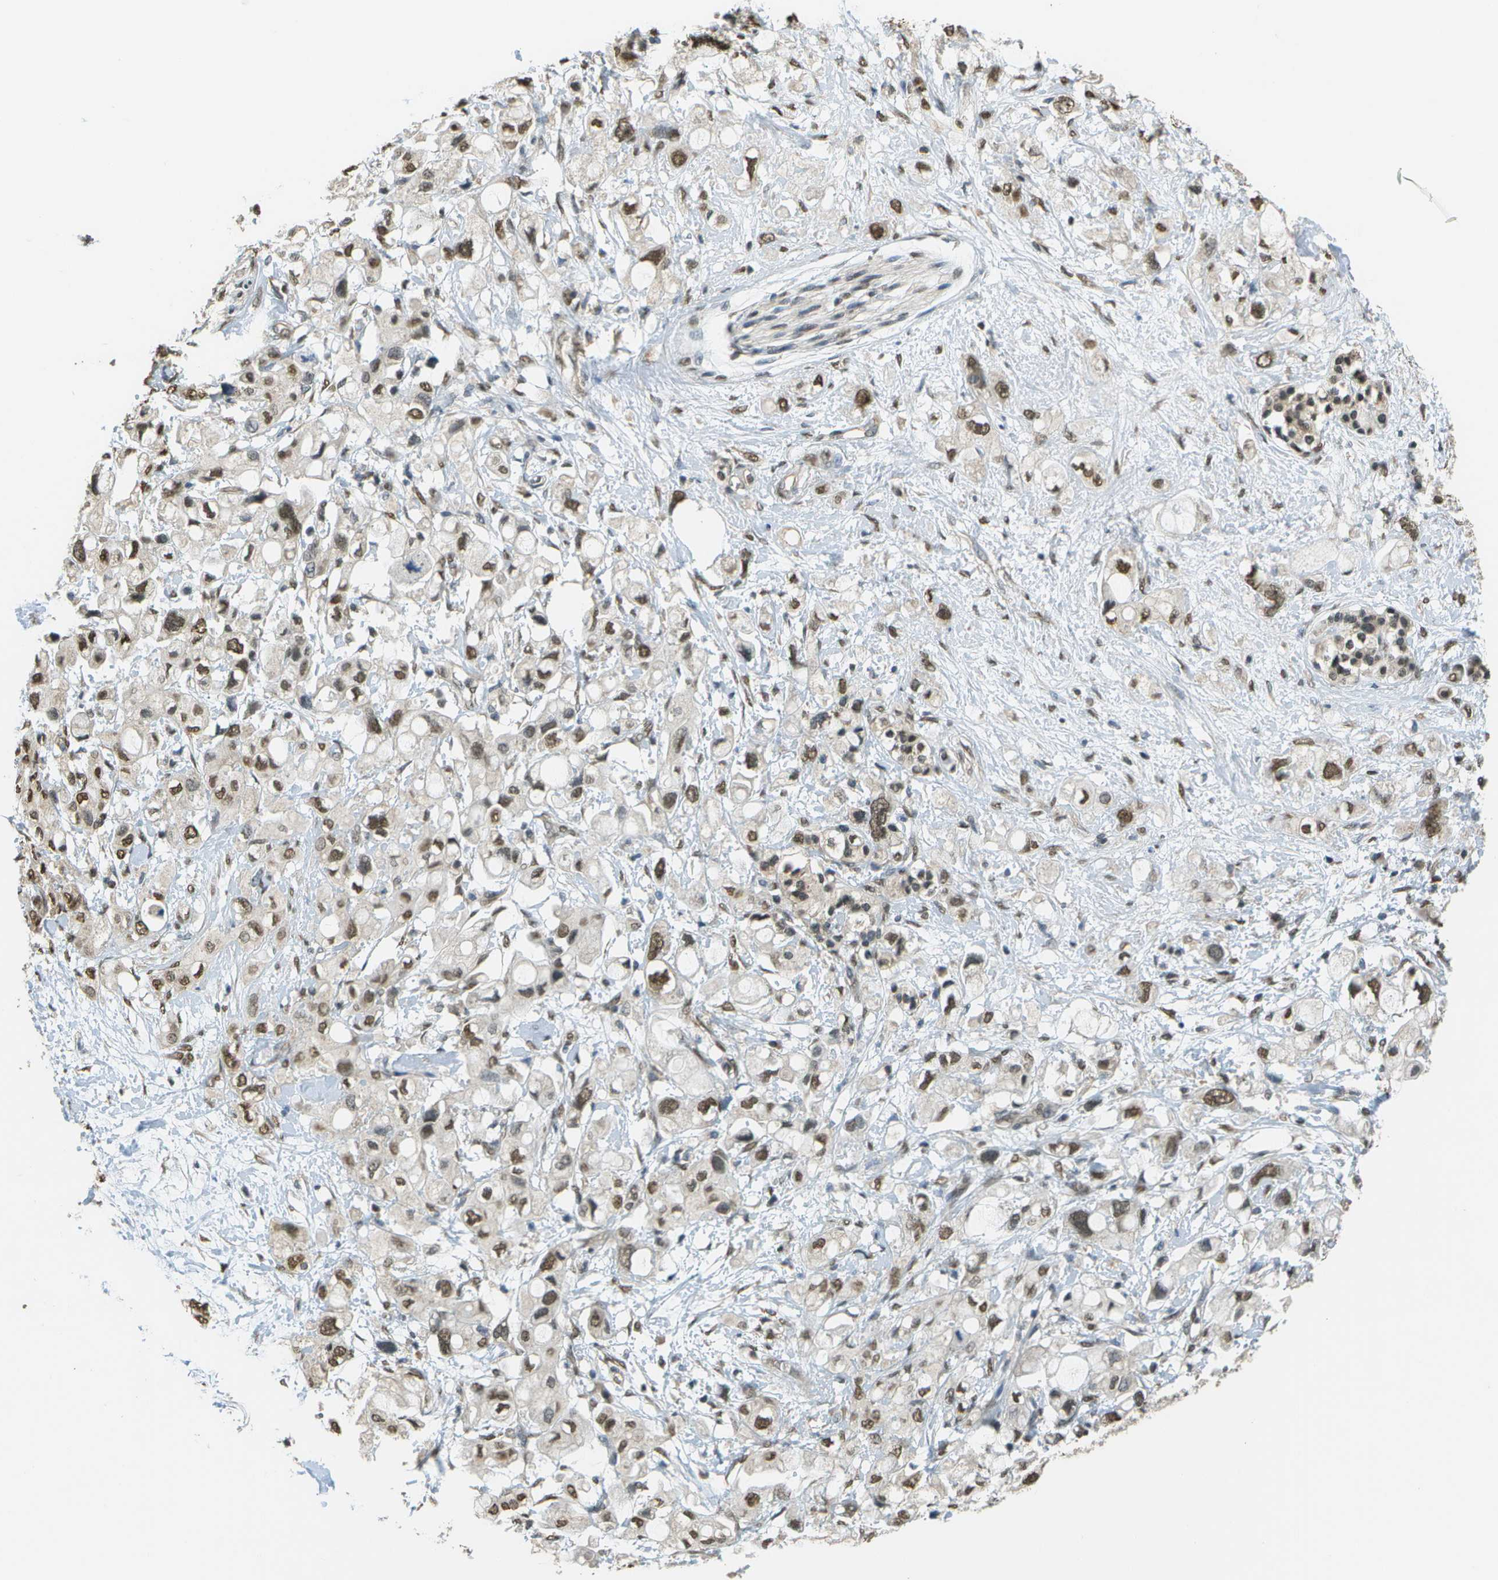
{"staining": {"intensity": "moderate", "quantity": ">75%", "location": "nuclear"}, "tissue": "pancreatic cancer", "cell_type": "Tumor cells", "image_type": "cancer", "snomed": [{"axis": "morphology", "description": "Adenocarcinoma, NOS"}, {"axis": "topography", "description": "Pancreas"}], "caption": "Protein expression analysis of human pancreatic cancer reveals moderate nuclear expression in approximately >75% of tumor cells.", "gene": "ABL2", "patient": {"sex": "female", "age": 56}}